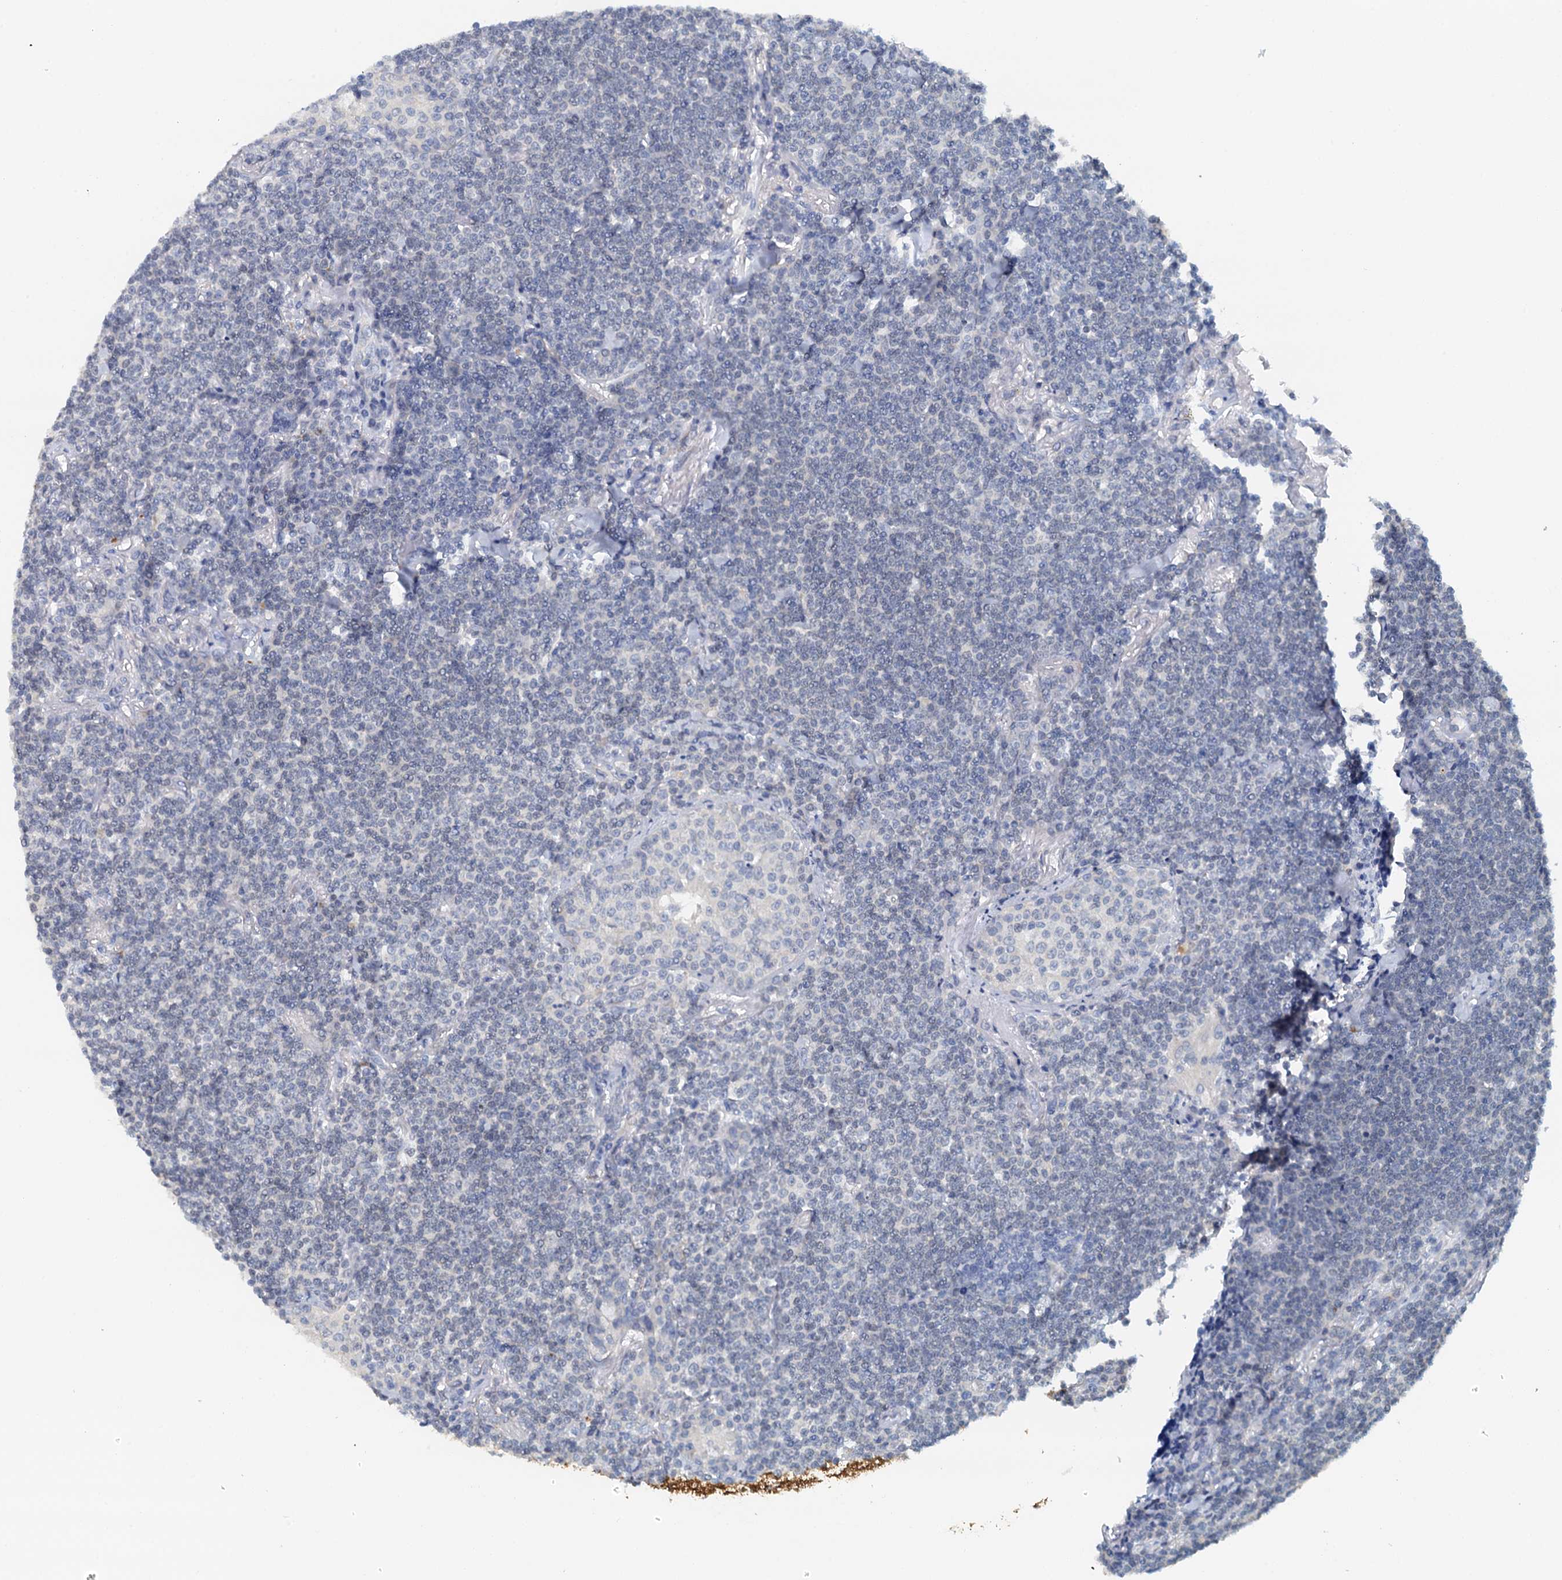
{"staining": {"intensity": "negative", "quantity": "none", "location": "none"}, "tissue": "lymphoma", "cell_type": "Tumor cells", "image_type": "cancer", "snomed": [{"axis": "morphology", "description": "Malignant lymphoma, non-Hodgkin's type, Low grade"}, {"axis": "topography", "description": "Lung"}], "caption": "Tumor cells are negative for brown protein staining in lymphoma. (DAB (3,3'-diaminobenzidine) immunohistochemistry (IHC) with hematoxylin counter stain).", "gene": "DTD1", "patient": {"sex": "female", "age": 71}}